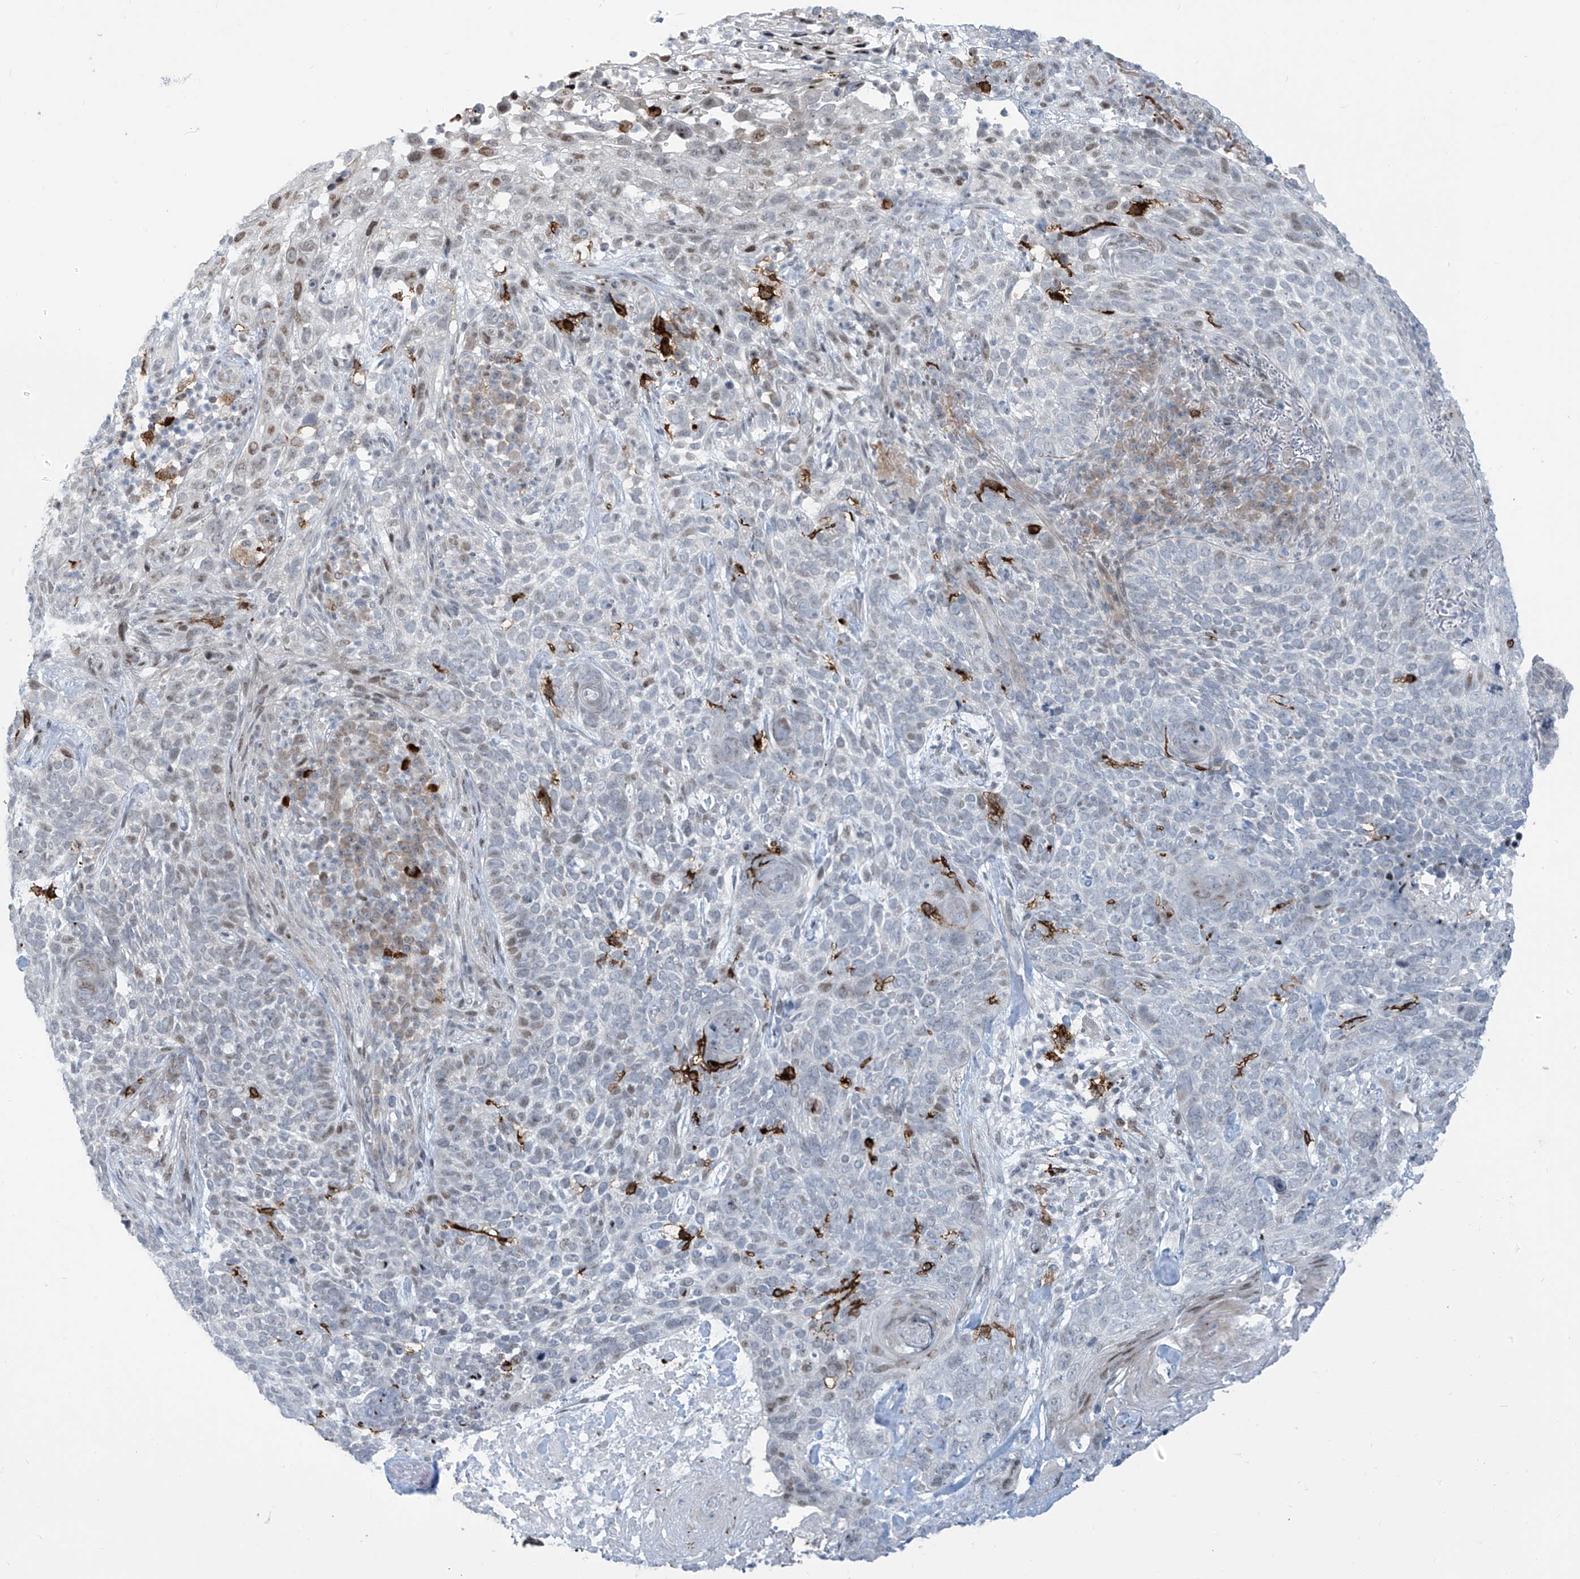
{"staining": {"intensity": "weak", "quantity": "<25%", "location": "nuclear"}, "tissue": "skin cancer", "cell_type": "Tumor cells", "image_type": "cancer", "snomed": [{"axis": "morphology", "description": "Basal cell carcinoma"}, {"axis": "topography", "description": "Skin"}], "caption": "This is an IHC photomicrograph of skin cancer. There is no positivity in tumor cells.", "gene": "LIN9", "patient": {"sex": "female", "age": 64}}